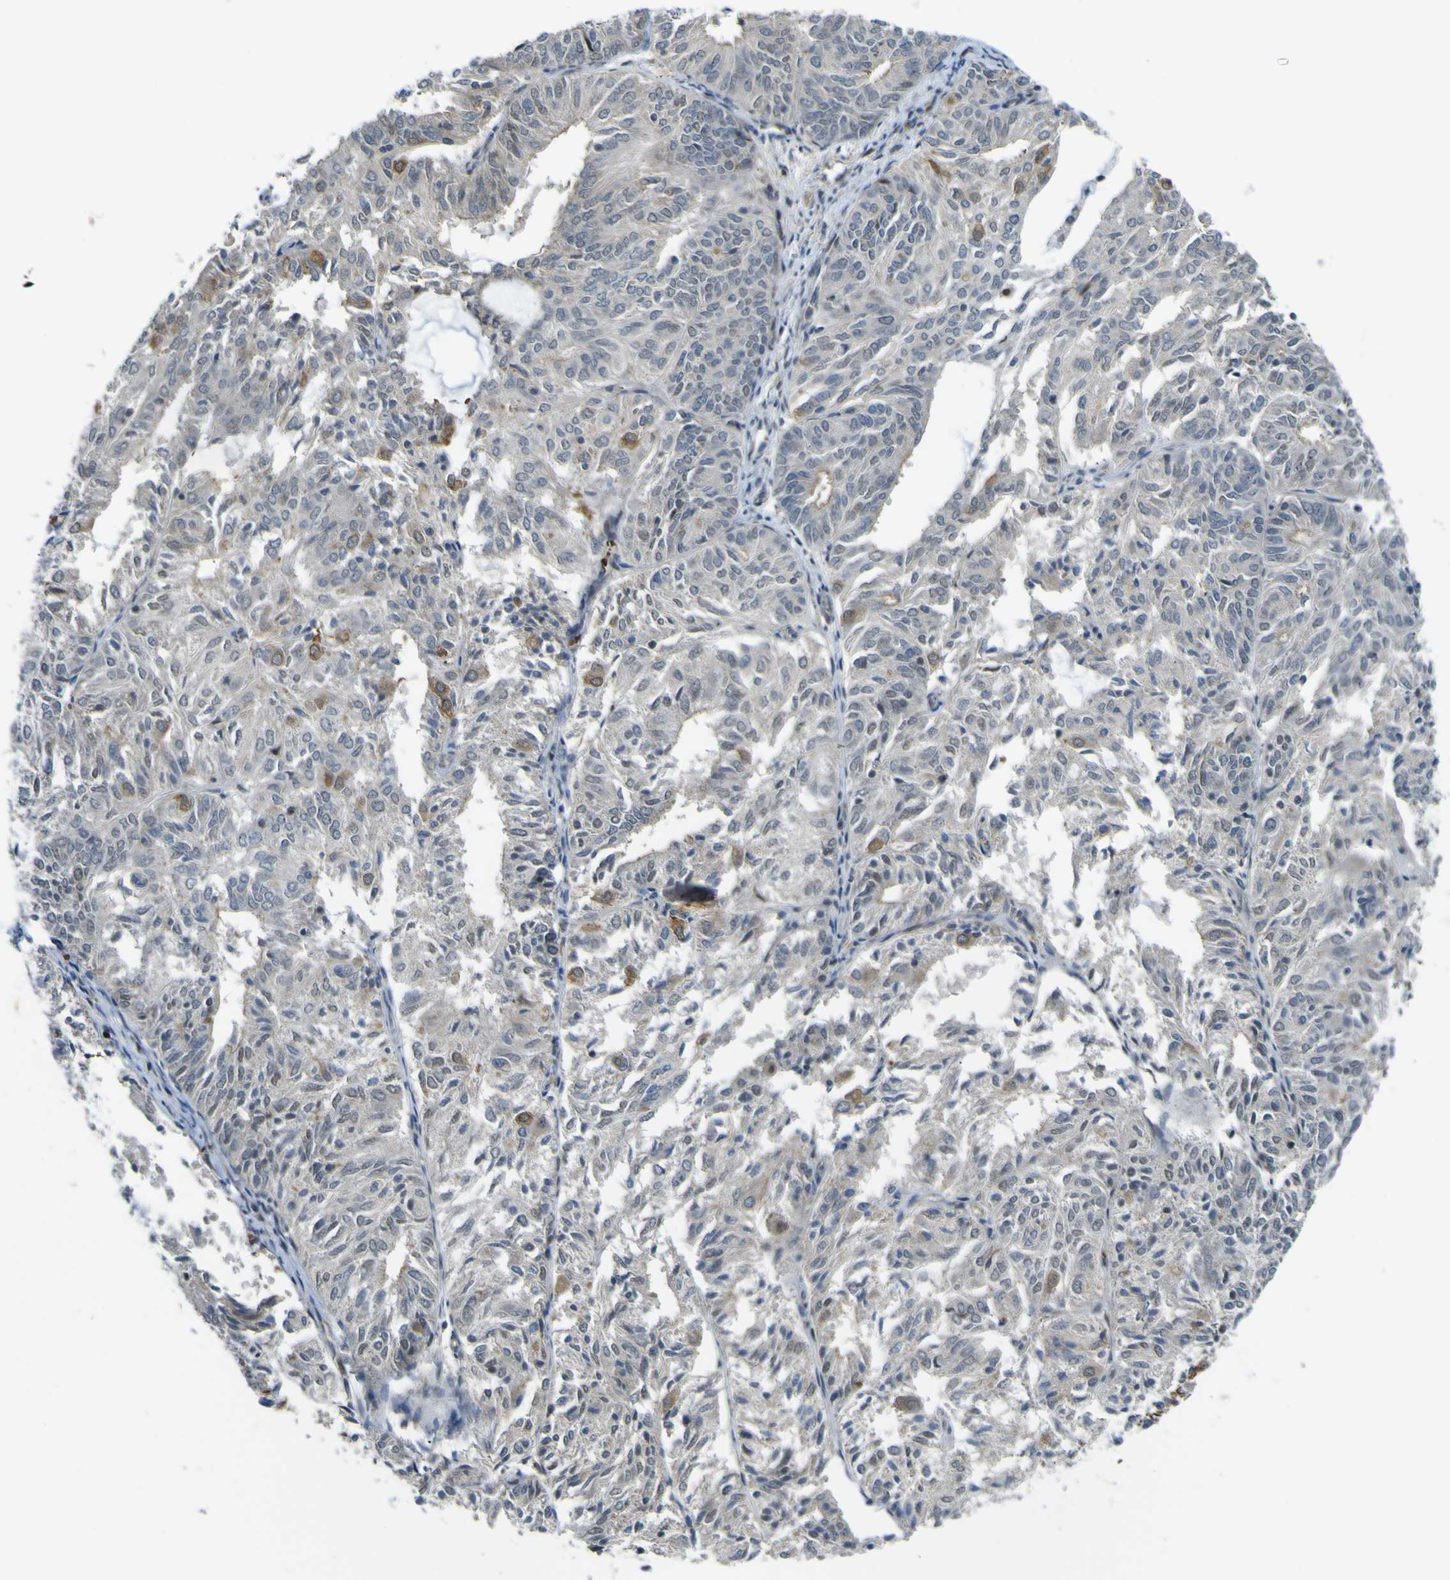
{"staining": {"intensity": "strong", "quantity": "25%-75%", "location": "cytoplasmic/membranous"}, "tissue": "endometrial cancer", "cell_type": "Tumor cells", "image_type": "cancer", "snomed": [{"axis": "morphology", "description": "Adenocarcinoma, NOS"}, {"axis": "topography", "description": "Uterus"}], "caption": "Immunohistochemistry of endometrial cancer reveals high levels of strong cytoplasmic/membranous expression in approximately 25%-75% of tumor cells.", "gene": "KDM7A", "patient": {"sex": "female", "age": 60}}